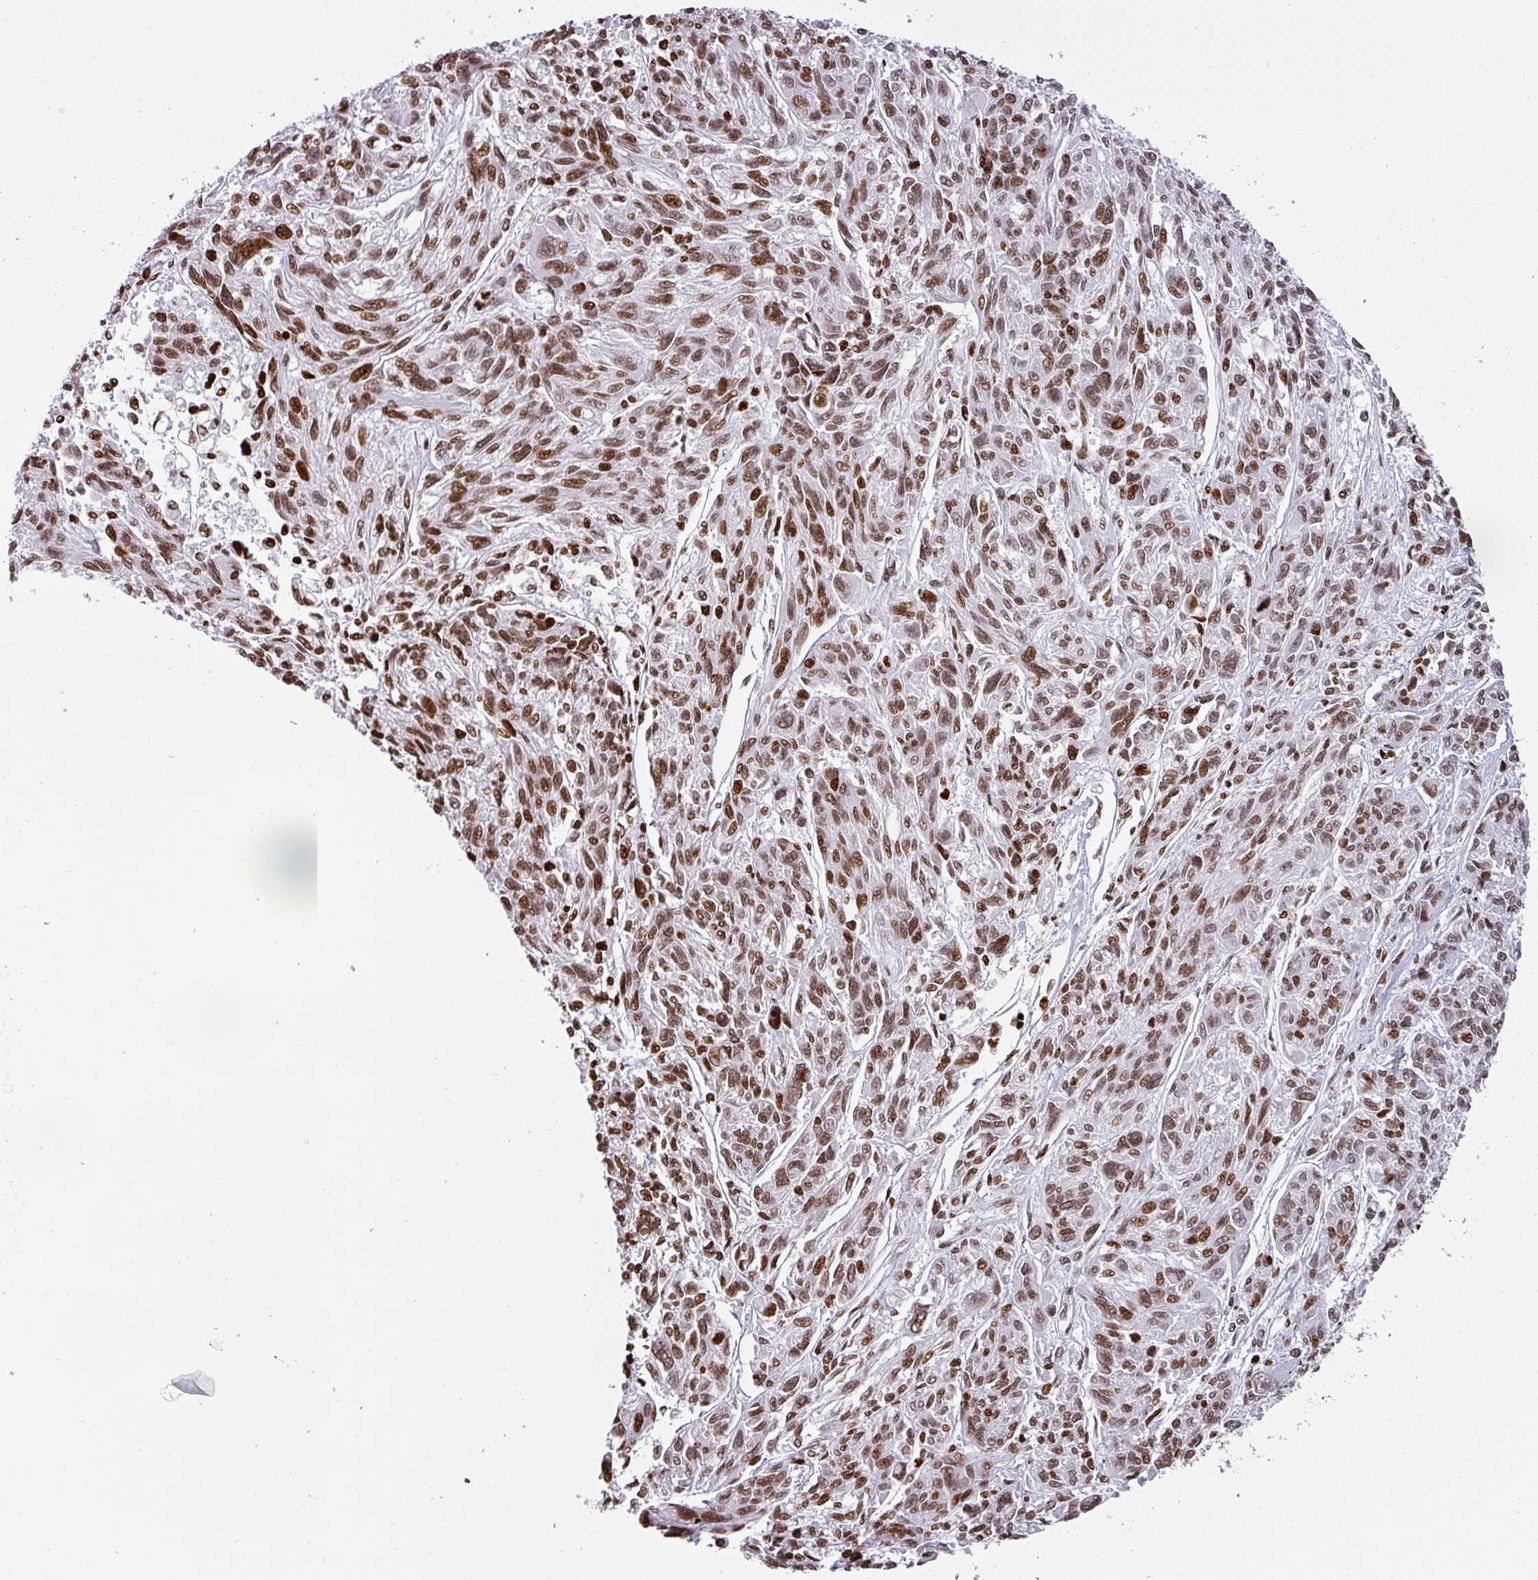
{"staining": {"intensity": "moderate", "quantity": ">75%", "location": "nuclear"}, "tissue": "melanoma", "cell_type": "Tumor cells", "image_type": "cancer", "snomed": [{"axis": "morphology", "description": "Malignant melanoma, NOS"}, {"axis": "topography", "description": "Skin"}], "caption": "This histopathology image shows IHC staining of human melanoma, with medium moderate nuclear expression in approximately >75% of tumor cells.", "gene": "RASL11A", "patient": {"sex": "male", "age": 53}}